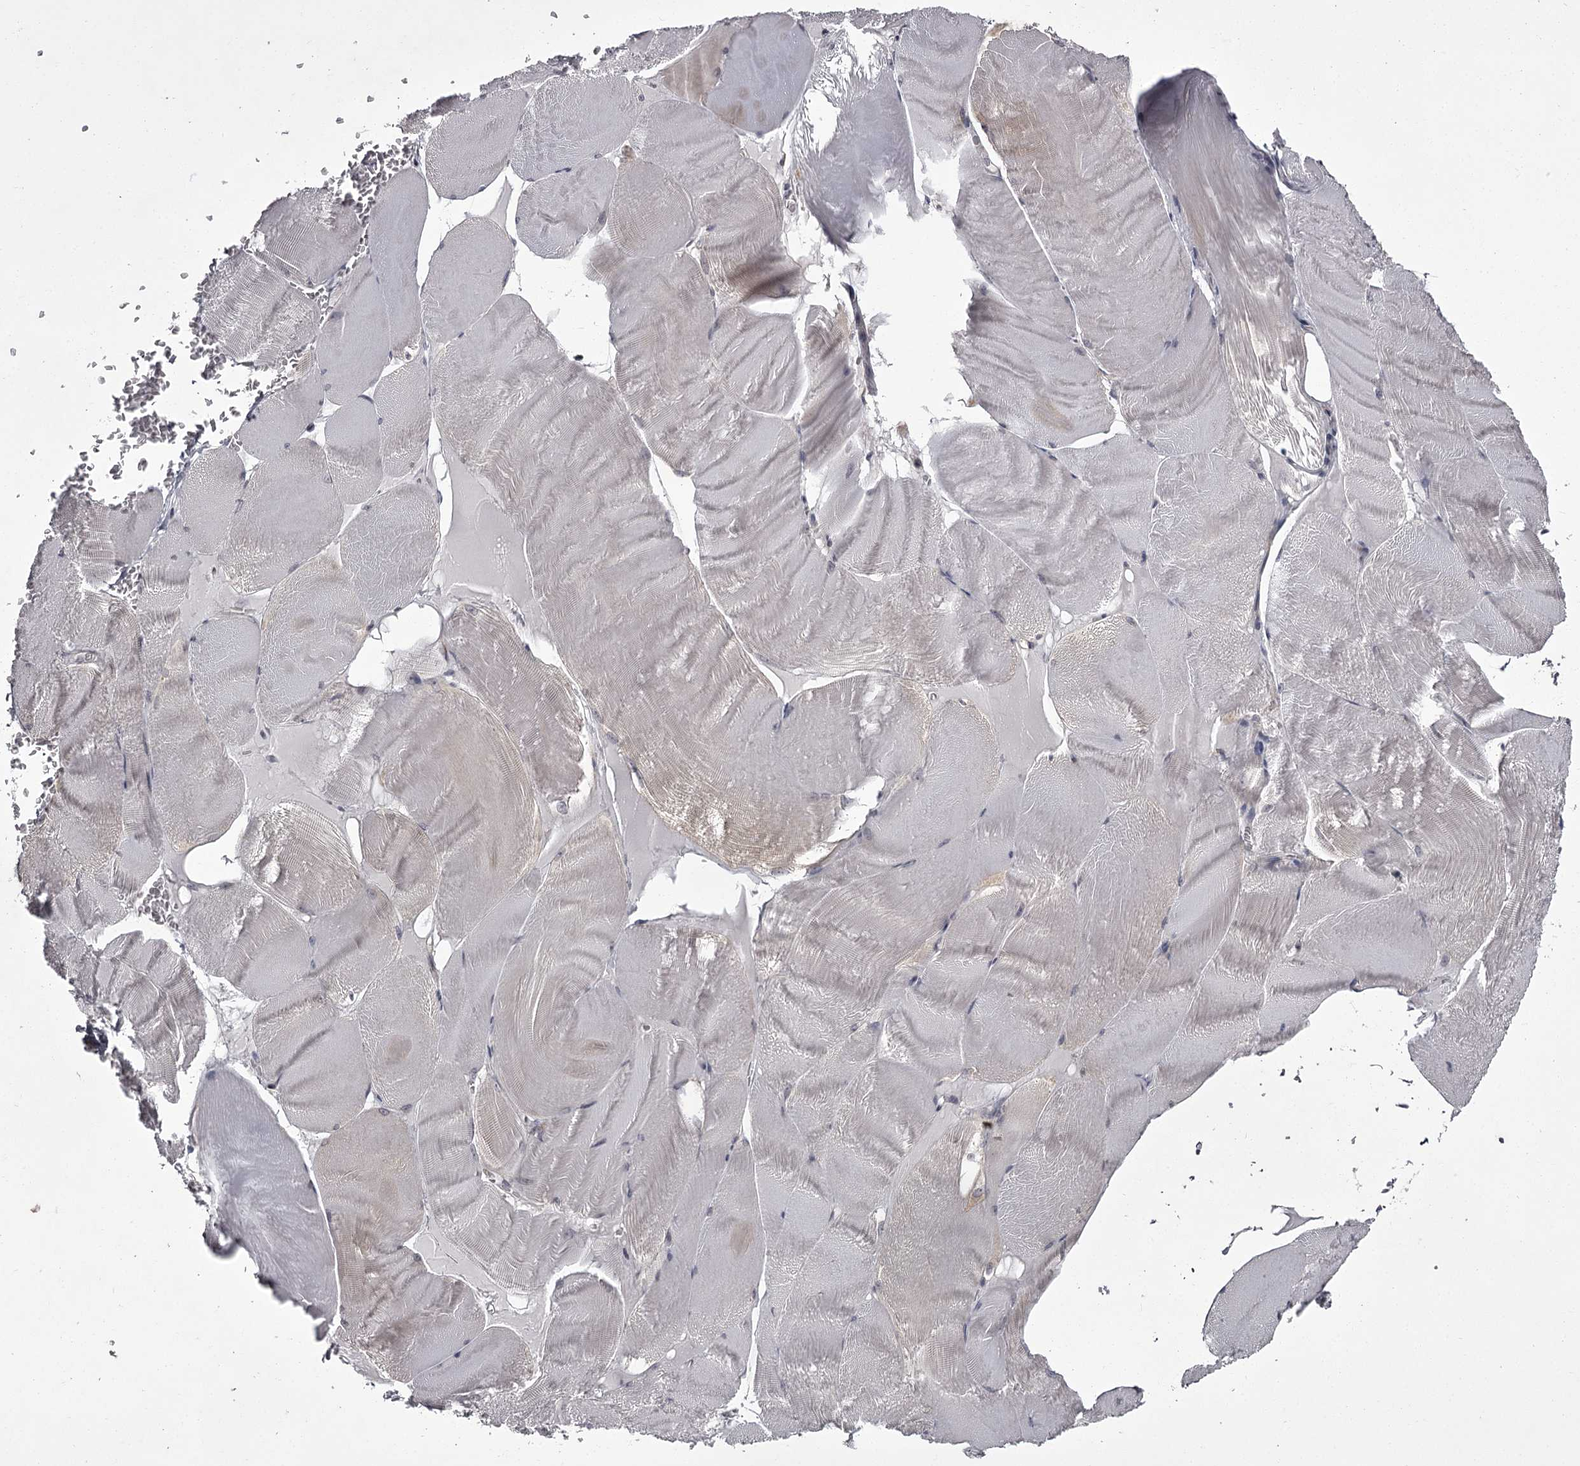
{"staining": {"intensity": "negative", "quantity": "none", "location": "none"}, "tissue": "skeletal muscle", "cell_type": "Myocytes", "image_type": "normal", "snomed": [{"axis": "morphology", "description": "Normal tissue, NOS"}, {"axis": "morphology", "description": "Basal cell carcinoma"}, {"axis": "topography", "description": "Skeletal muscle"}], "caption": "A photomicrograph of human skeletal muscle is negative for staining in myocytes. The staining is performed using DAB (3,3'-diaminobenzidine) brown chromogen with nuclei counter-stained in using hematoxylin.", "gene": "CCDC92", "patient": {"sex": "female", "age": 64}}